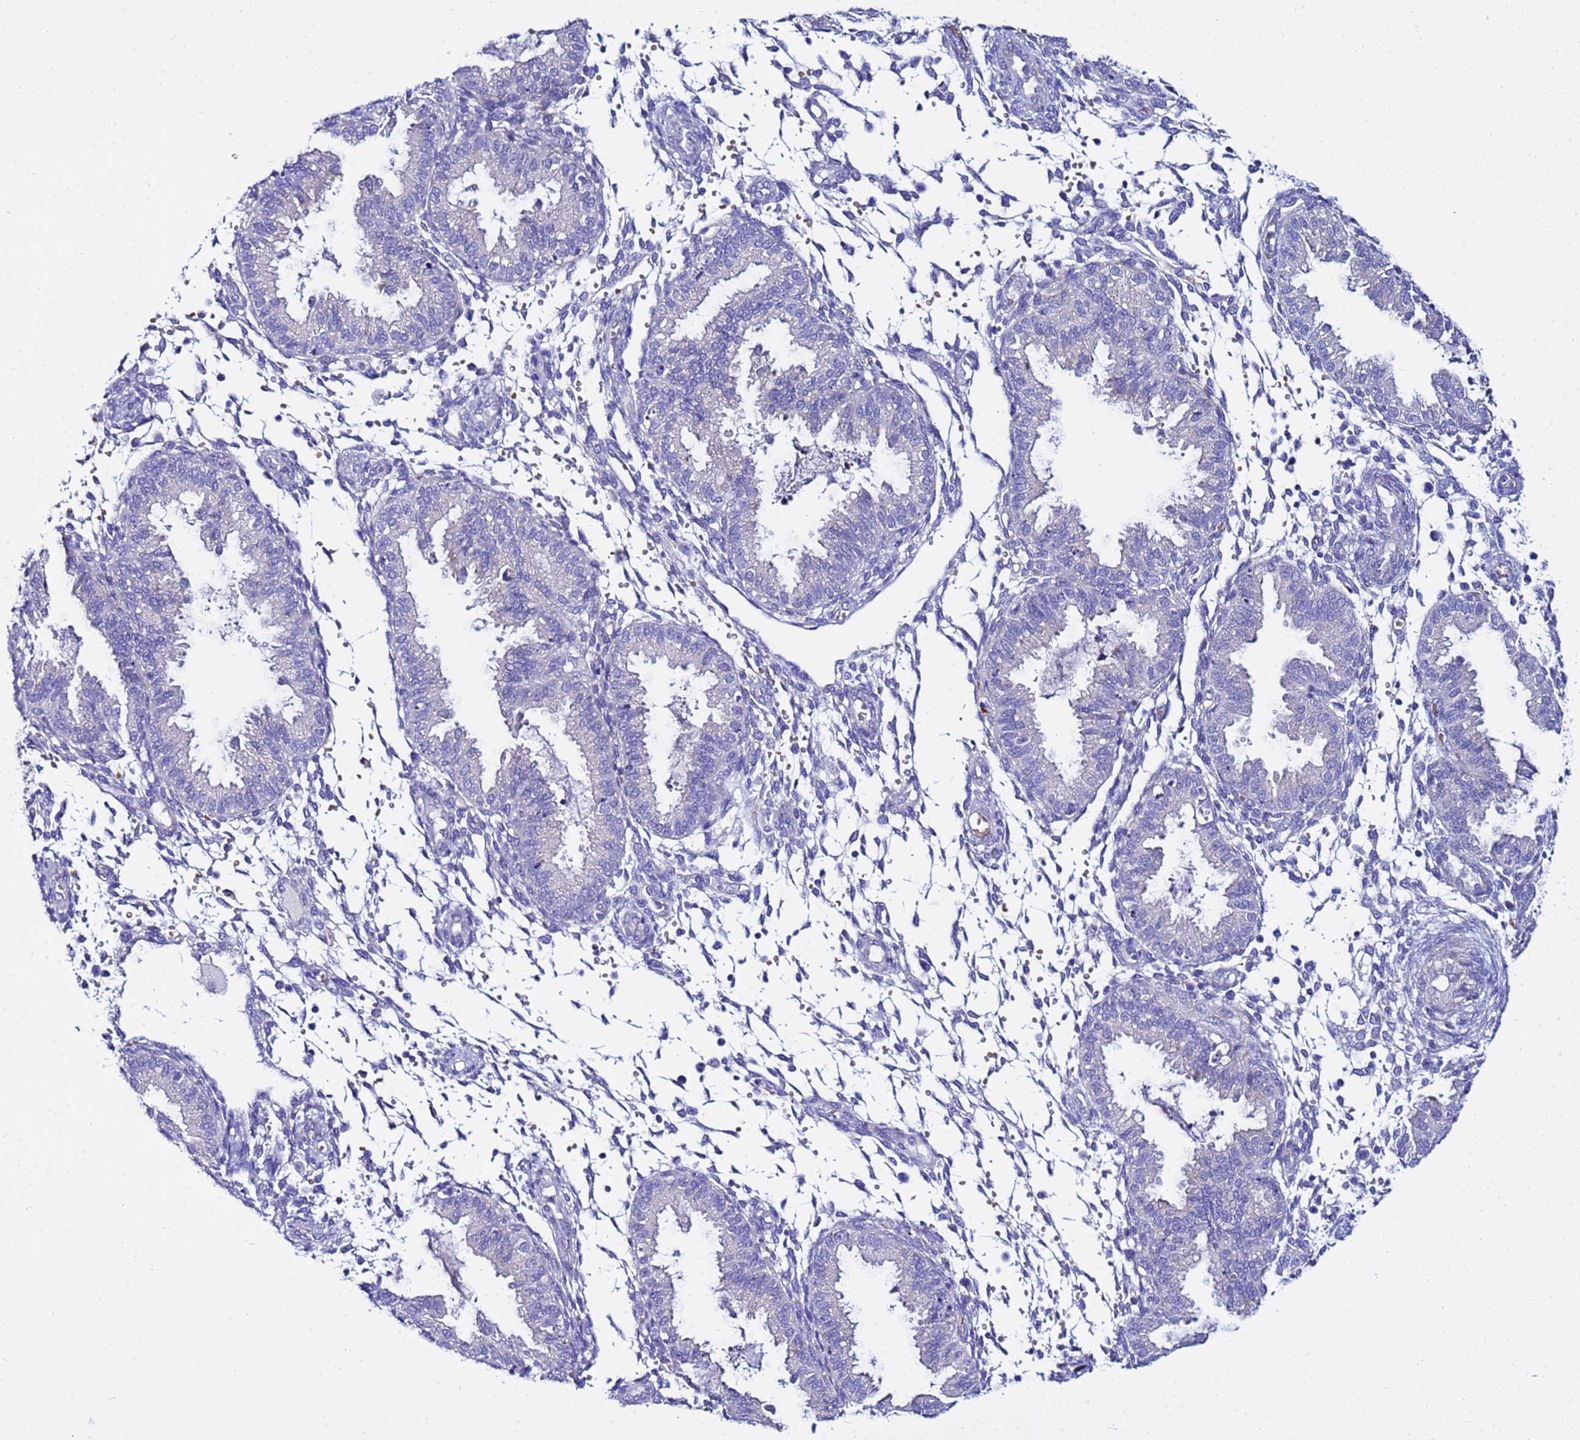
{"staining": {"intensity": "negative", "quantity": "none", "location": "none"}, "tissue": "endometrium", "cell_type": "Cells in endometrial stroma", "image_type": "normal", "snomed": [{"axis": "morphology", "description": "Normal tissue, NOS"}, {"axis": "topography", "description": "Endometrium"}], "caption": "Immunohistochemistry (IHC) photomicrograph of unremarkable endometrium: human endometrium stained with DAB shows no significant protein expression in cells in endometrial stroma. (Stains: DAB IHC with hematoxylin counter stain, Microscopy: brightfield microscopy at high magnification).", "gene": "USP18", "patient": {"sex": "female", "age": 33}}